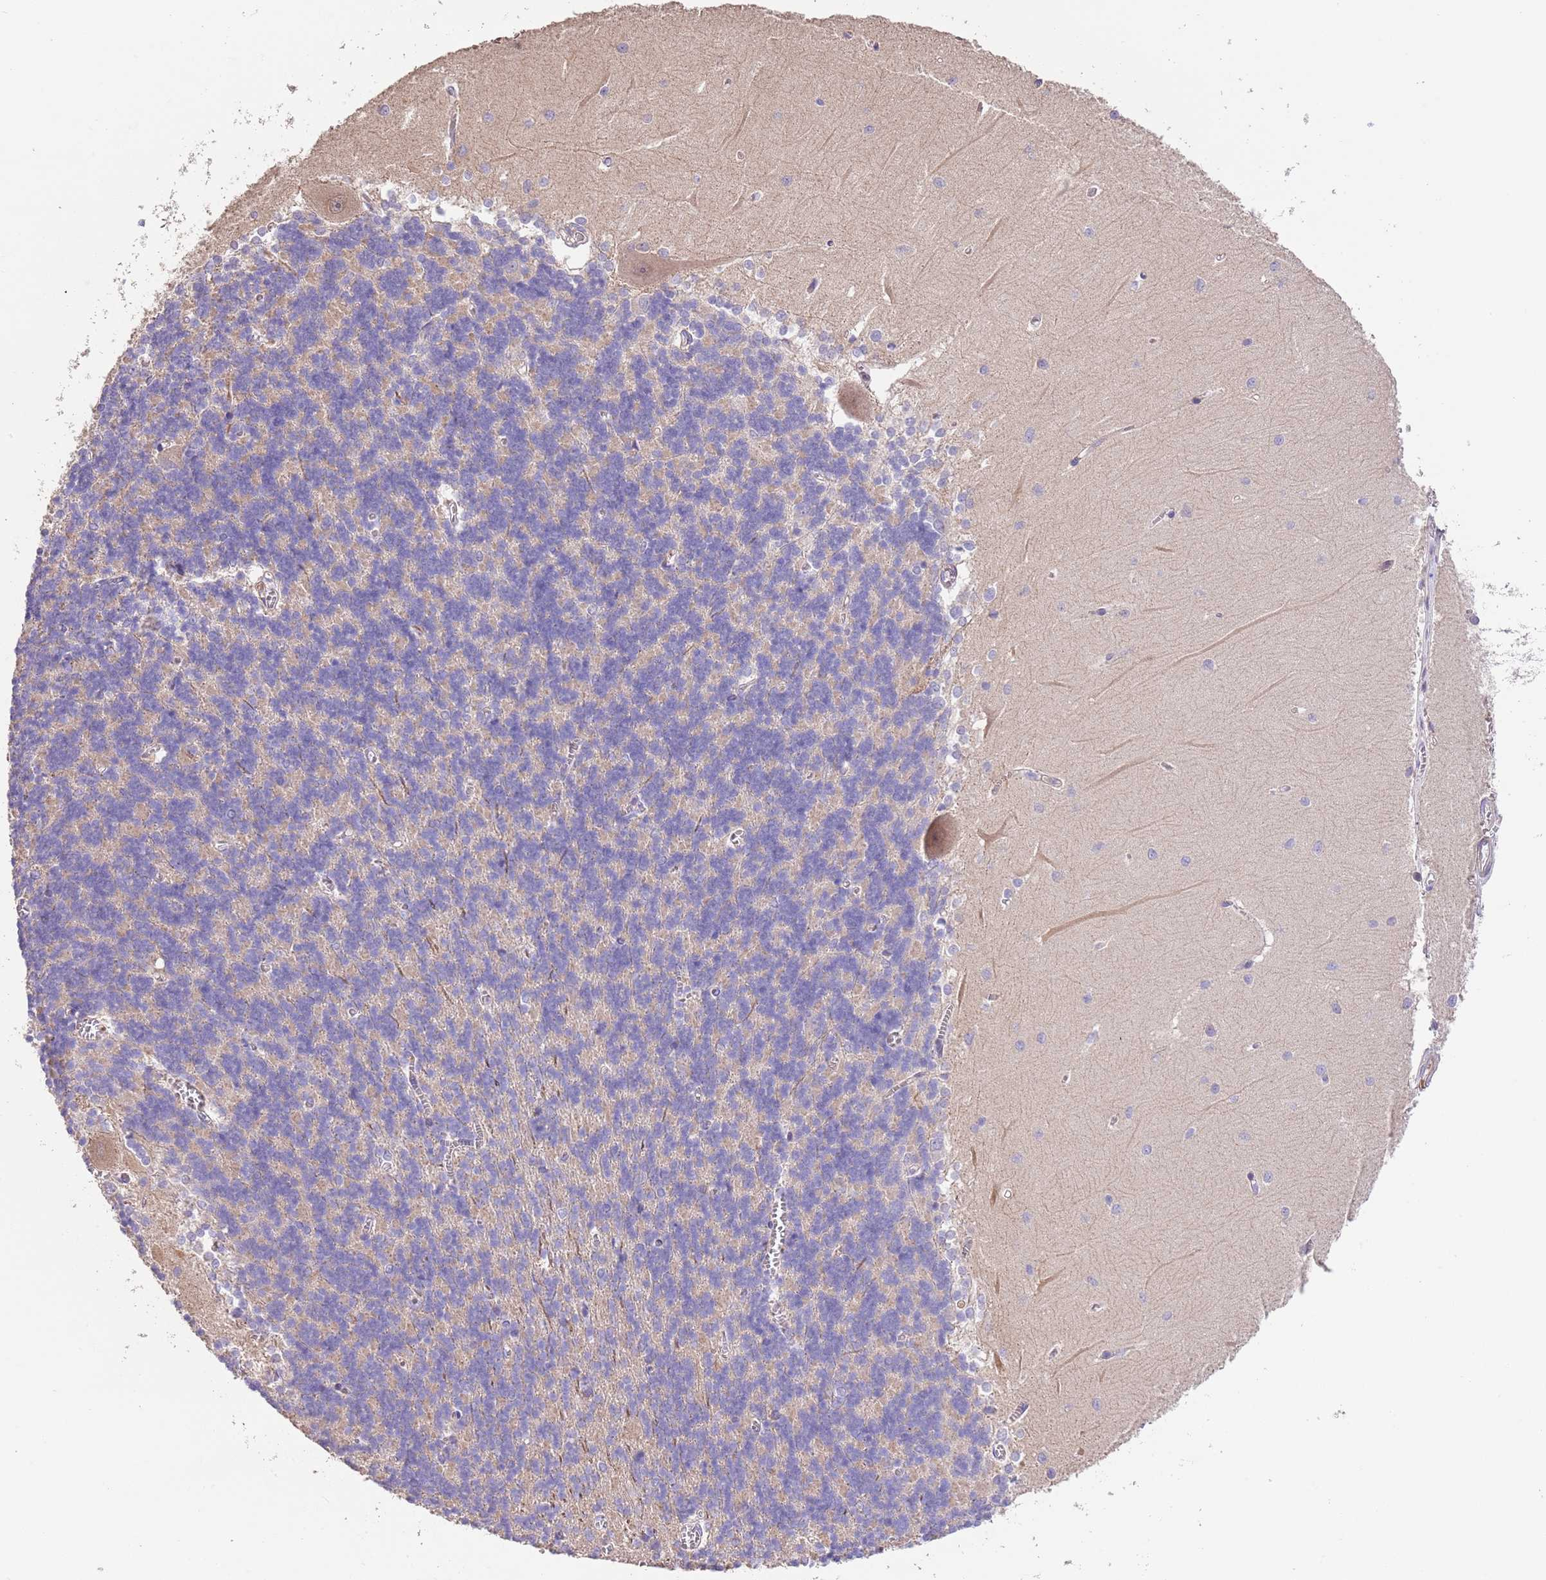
{"staining": {"intensity": "negative", "quantity": "none", "location": "none"}, "tissue": "cerebellum", "cell_type": "Cells in granular layer", "image_type": "normal", "snomed": [{"axis": "morphology", "description": "Normal tissue, NOS"}, {"axis": "topography", "description": "Cerebellum"}], "caption": "IHC micrograph of normal cerebellum: cerebellum stained with DAB shows no significant protein positivity in cells in granular layer. The staining was performed using DAB to visualize the protein expression in brown, while the nuclei were stained in blue with hematoxylin (Magnification: 20x).", "gene": "PIGA", "patient": {"sex": "male", "age": 37}}